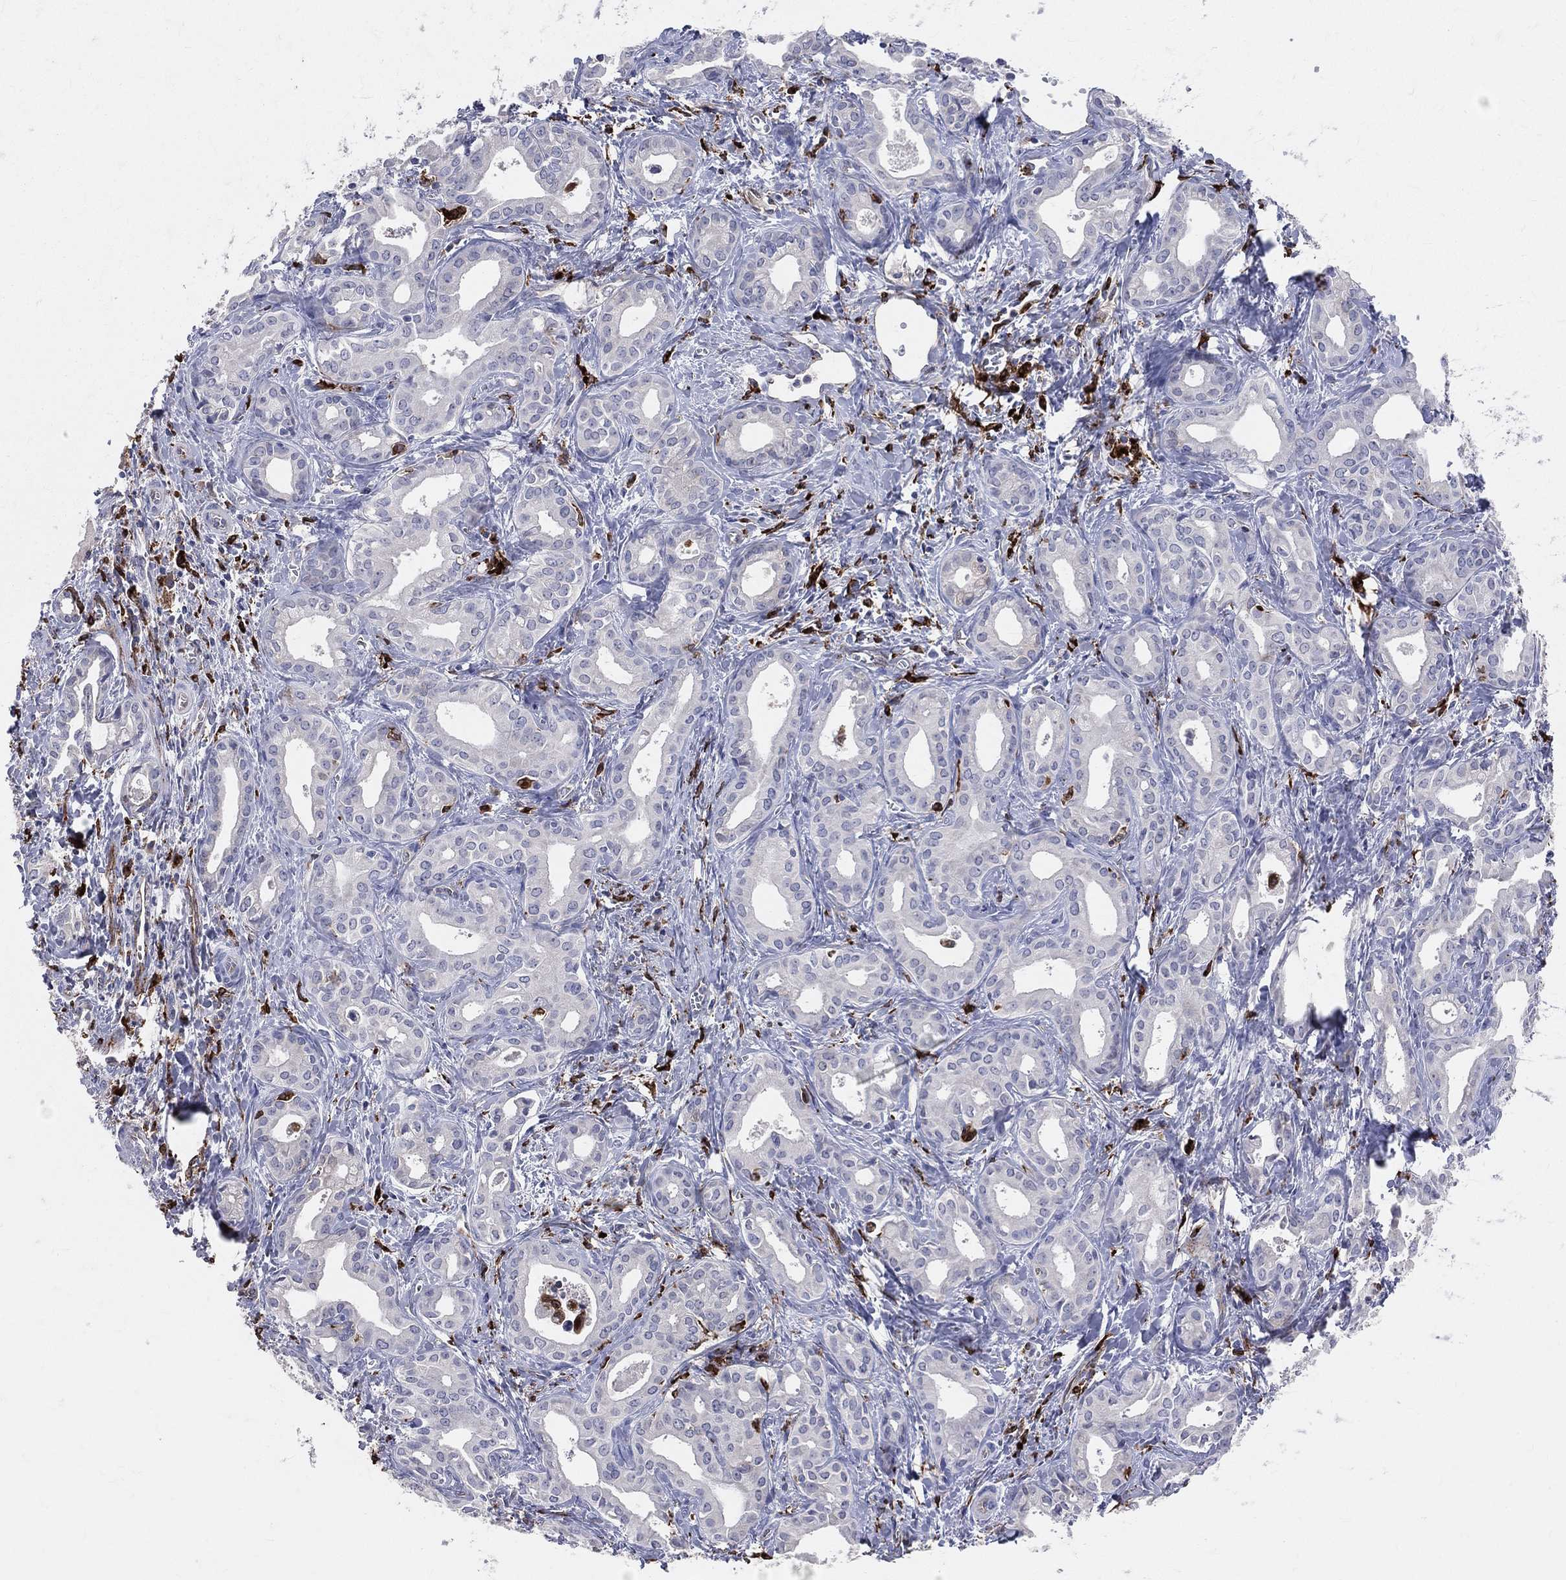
{"staining": {"intensity": "negative", "quantity": "none", "location": "none"}, "tissue": "liver cancer", "cell_type": "Tumor cells", "image_type": "cancer", "snomed": [{"axis": "morphology", "description": "Cholangiocarcinoma"}, {"axis": "topography", "description": "Liver"}], "caption": "Tumor cells are negative for brown protein staining in liver cholangiocarcinoma.", "gene": "CD74", "patient": {"sex": "female", "age": 65}}